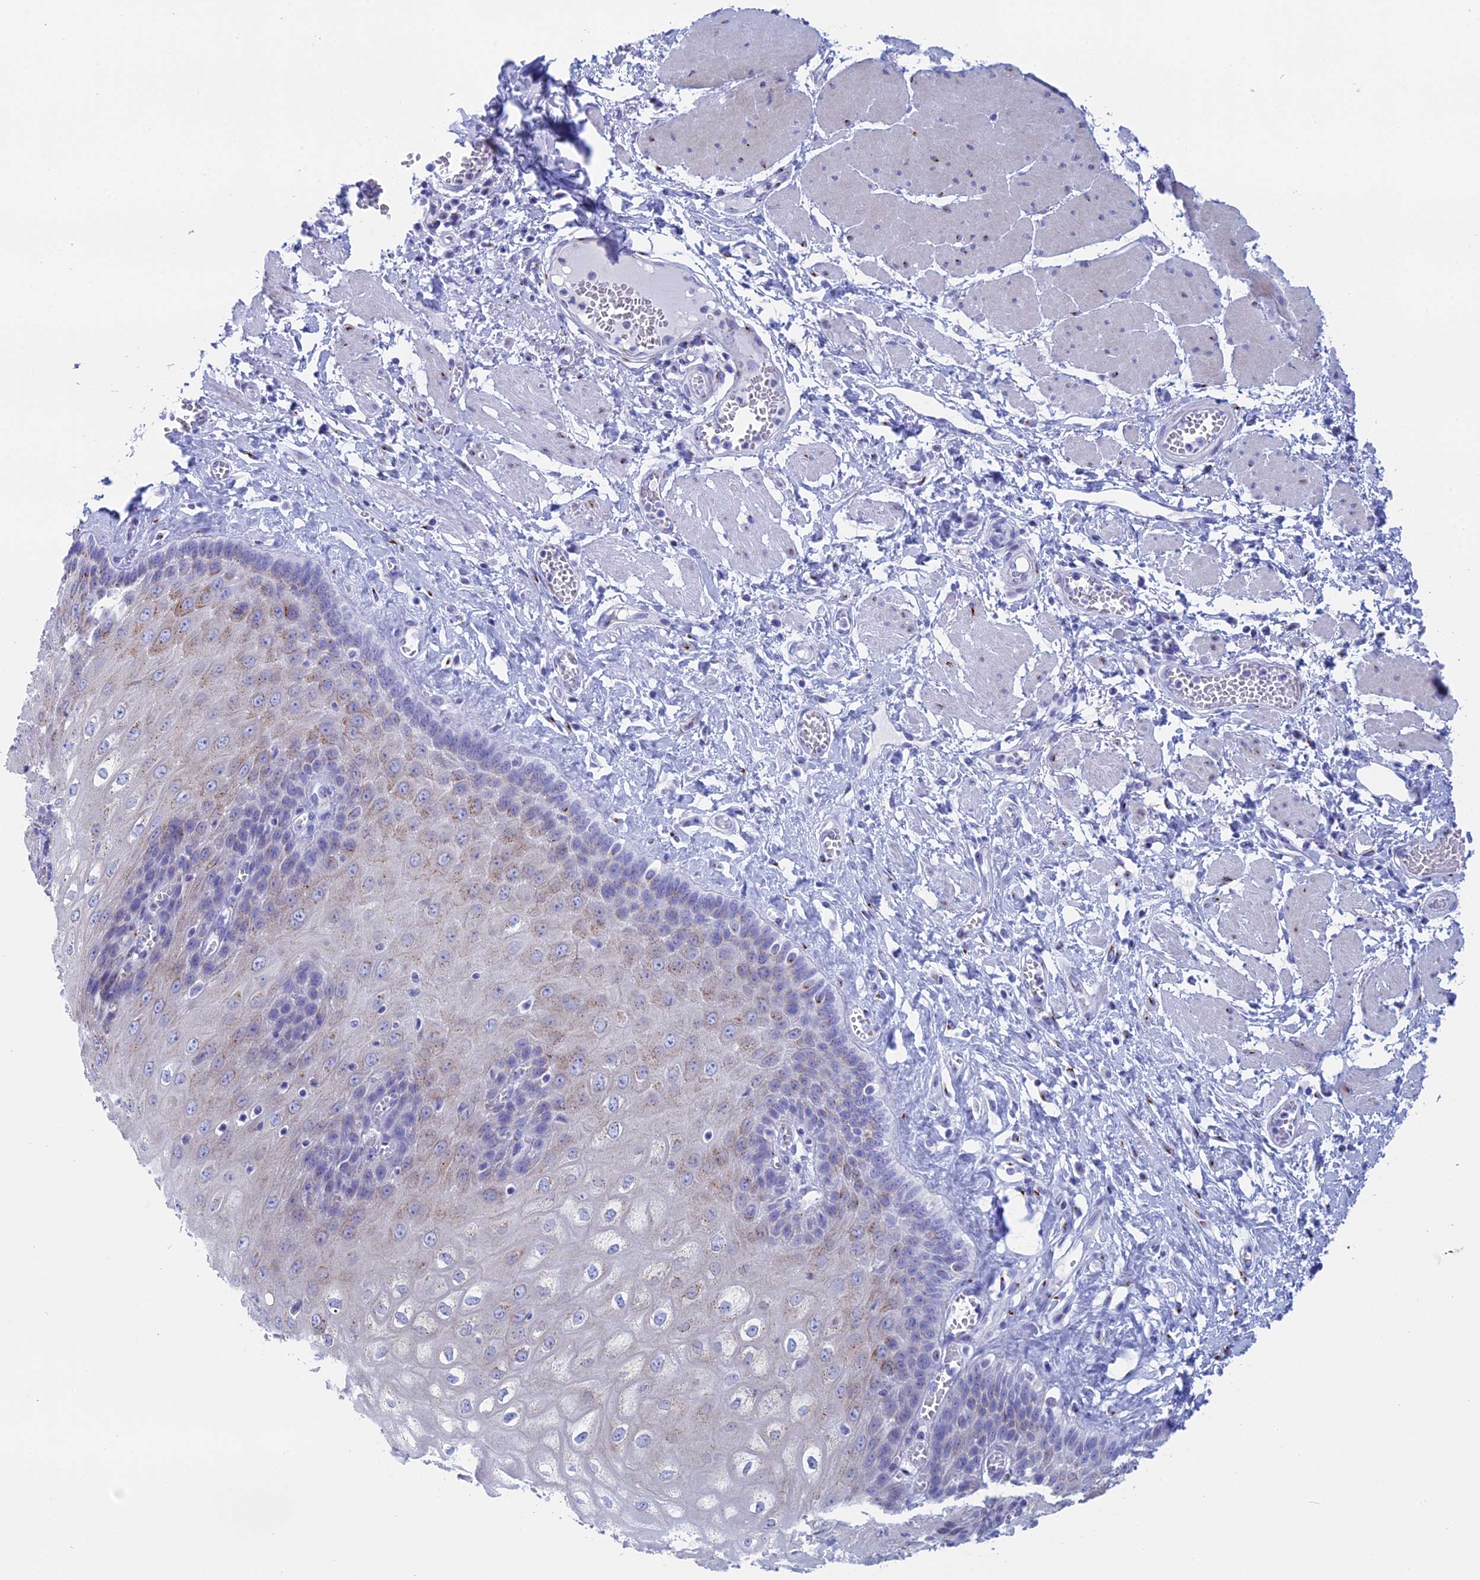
{"staining": {"intensity": "moderate", "quantity": "25%-75%", "location": "cytoplasmic/membranous"}, "tissue": "esophagus", "cell_type": "Squamous epithelial cells", "image_type": "normal", "snomed": [{"axis": "morphology", "description": "Normal tissue, NOS"}, {"axis": "topography", "description": "Esophagus"}], "caption": "Moderate cytoplasmic/membranous positivity is appreciated in about 25%-75% of squamous epithelial cells in benign esophagus.", "gene": "ERICH4", "patient": {"sex": "male", "age": 60}}